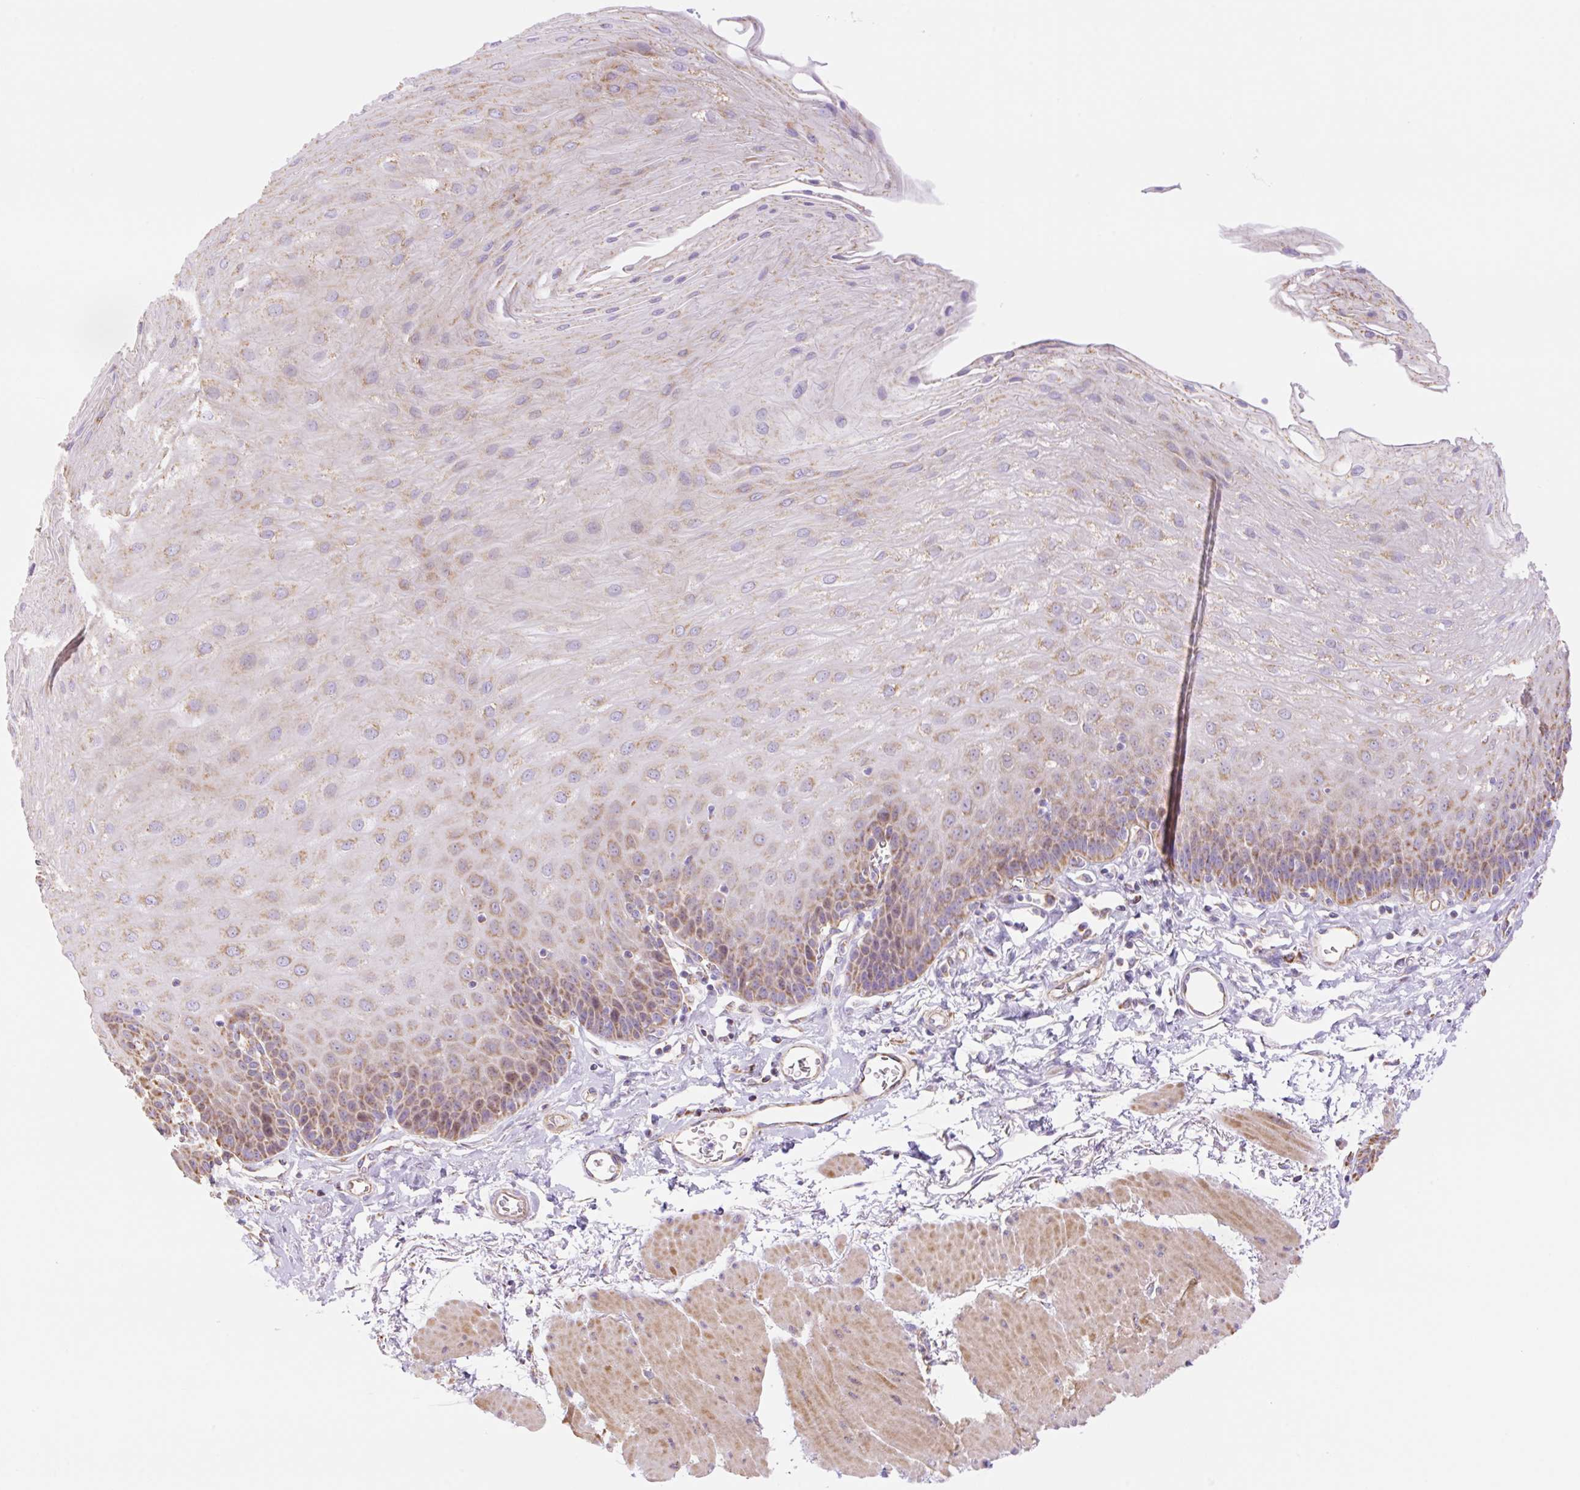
{"staining": {"intensity": "moderate", "quantity": "25%-75%", "location": "cytoplasmic/membranous"}, "tissue": "esophagus", "cell_type": "Squamous epithelial cells", "image_type": "normal", "snomed": [{"axis": "morphology", "description": "Normal tissue, NOS"}, {"axis": "topography", "description": "Esophagus"}], "caption": "High-power microscopy captured an IHC photomicrograph of normal esophagus, revealing moderate cytoplasmic/membranous staining in approximately 25%-75% of squamous epithelial cells. (IHC, brightfield microscopy, high magnification).", "gene": "ESAM", "patient": {"sex": "female", "age": 81}}